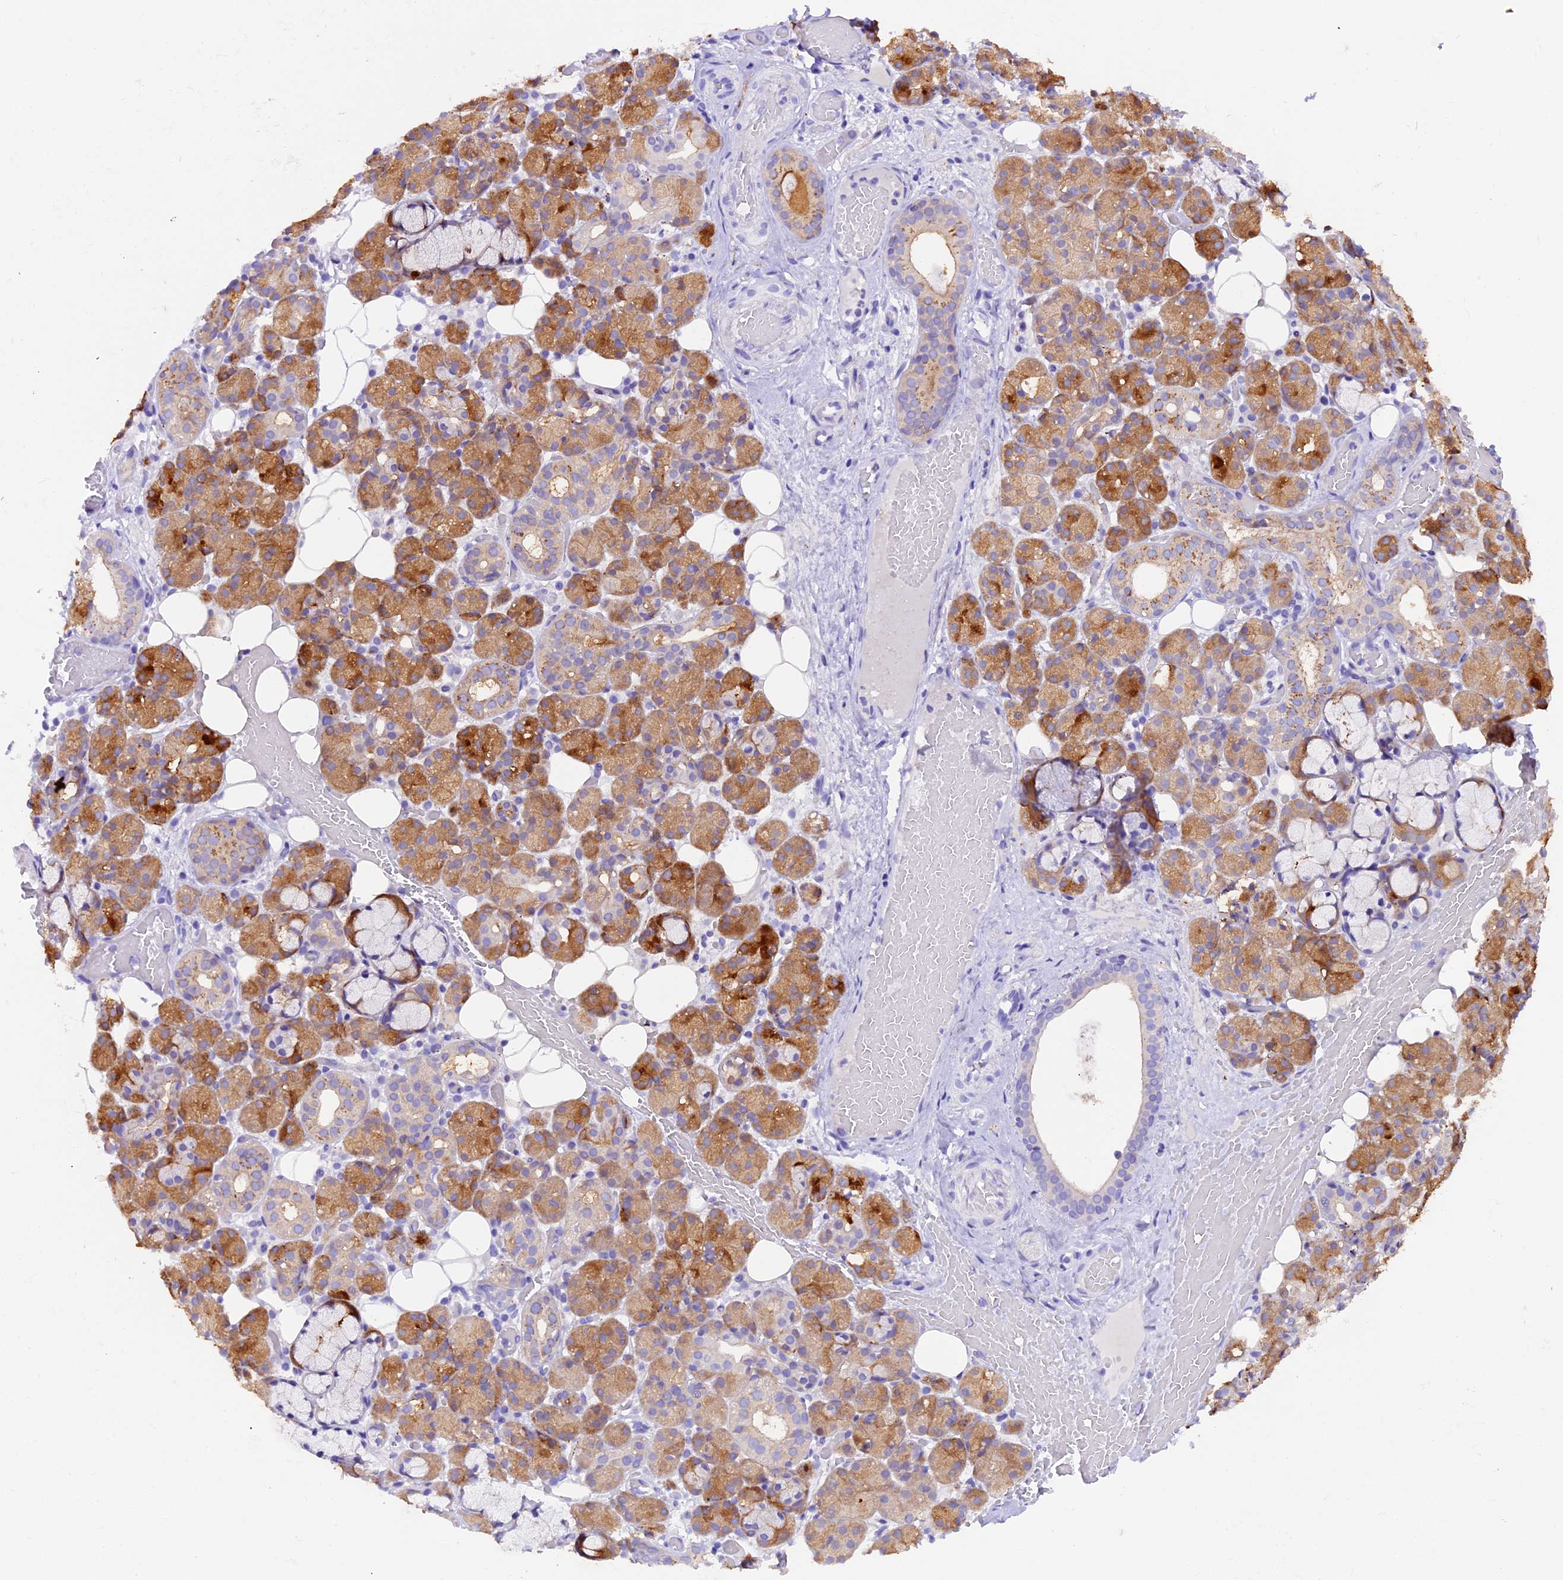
{"staining": {"intensity": "moderate", "quantity": "25%-75%", "location": "cytoplasmic/membranous"}, "tissue": "salivary gland", "cell_type": "Glandular cells", "image_type": "normal", "snomed": [{"axis": "morphology", "description": "Normal tissue, NOS"}, {"axis": "topography", "description": "Salivary gland"}], "caption": "IHC (DAB) staining of benign salivary gland shows moderate cytoplasmic/membranous protein staining in about 25%-75% of glandular cells.", "gene": "NCK2", "patient": {"sex": "male", "age": 63}}